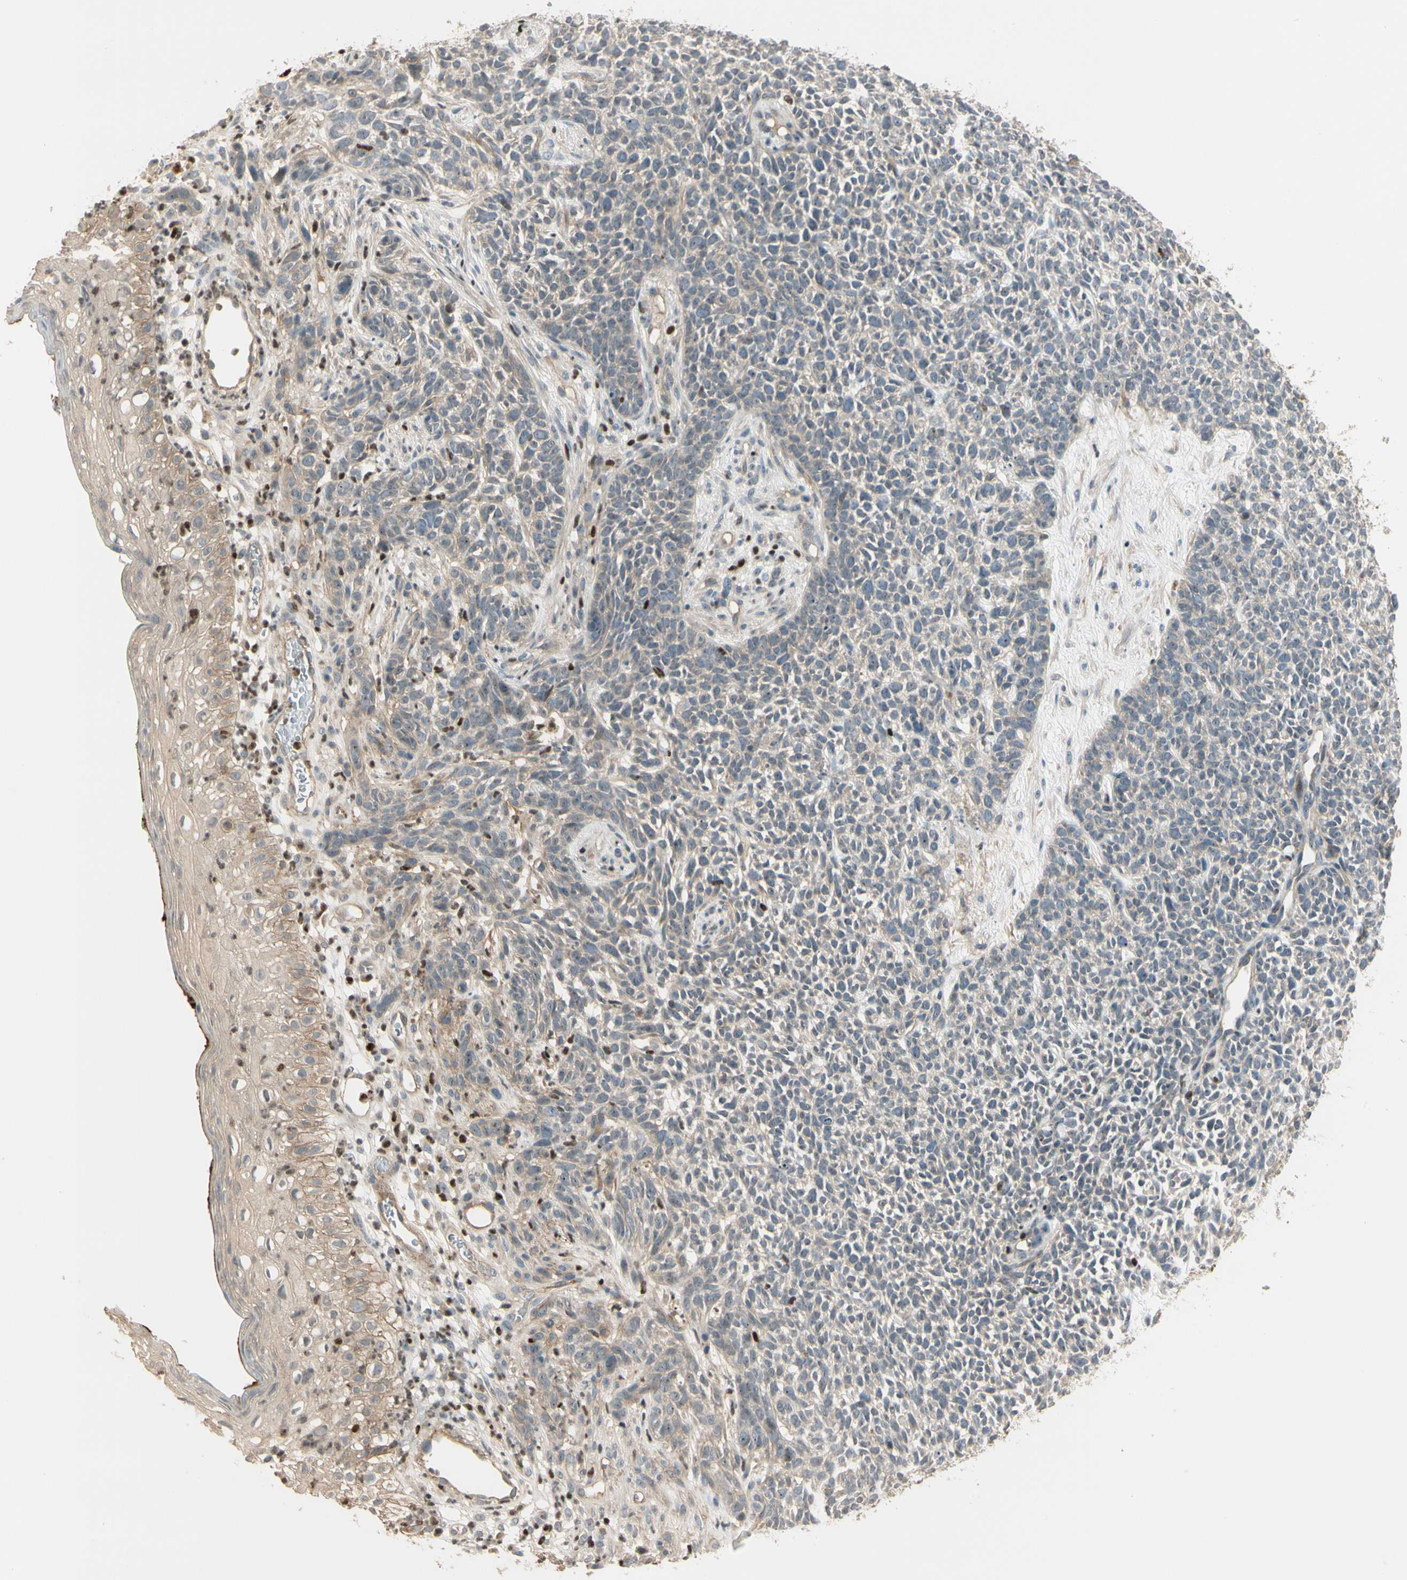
{"staining": {"intensity": "weak", "quantity": "25%-75%", "location": "cytoplasmic/membranous"}, "tissue": "skin cancer", "cell_type": "Tumor cells", "image_type": "cancer", "snomed": [{"axis": "morphology", "description": "Basal cell carcinoma"}, {"axis": "topography", "description": "Skin"}], "caption": "Approximately 25%-75% of tumor cells in skin basal cell carcinoma demonstrate weak cytoplasmic/membranous protein staining as visualized by brown immunohistochemical staining.", "gene": "NFYA", "patient": {"sex": "female", "age": 84}}